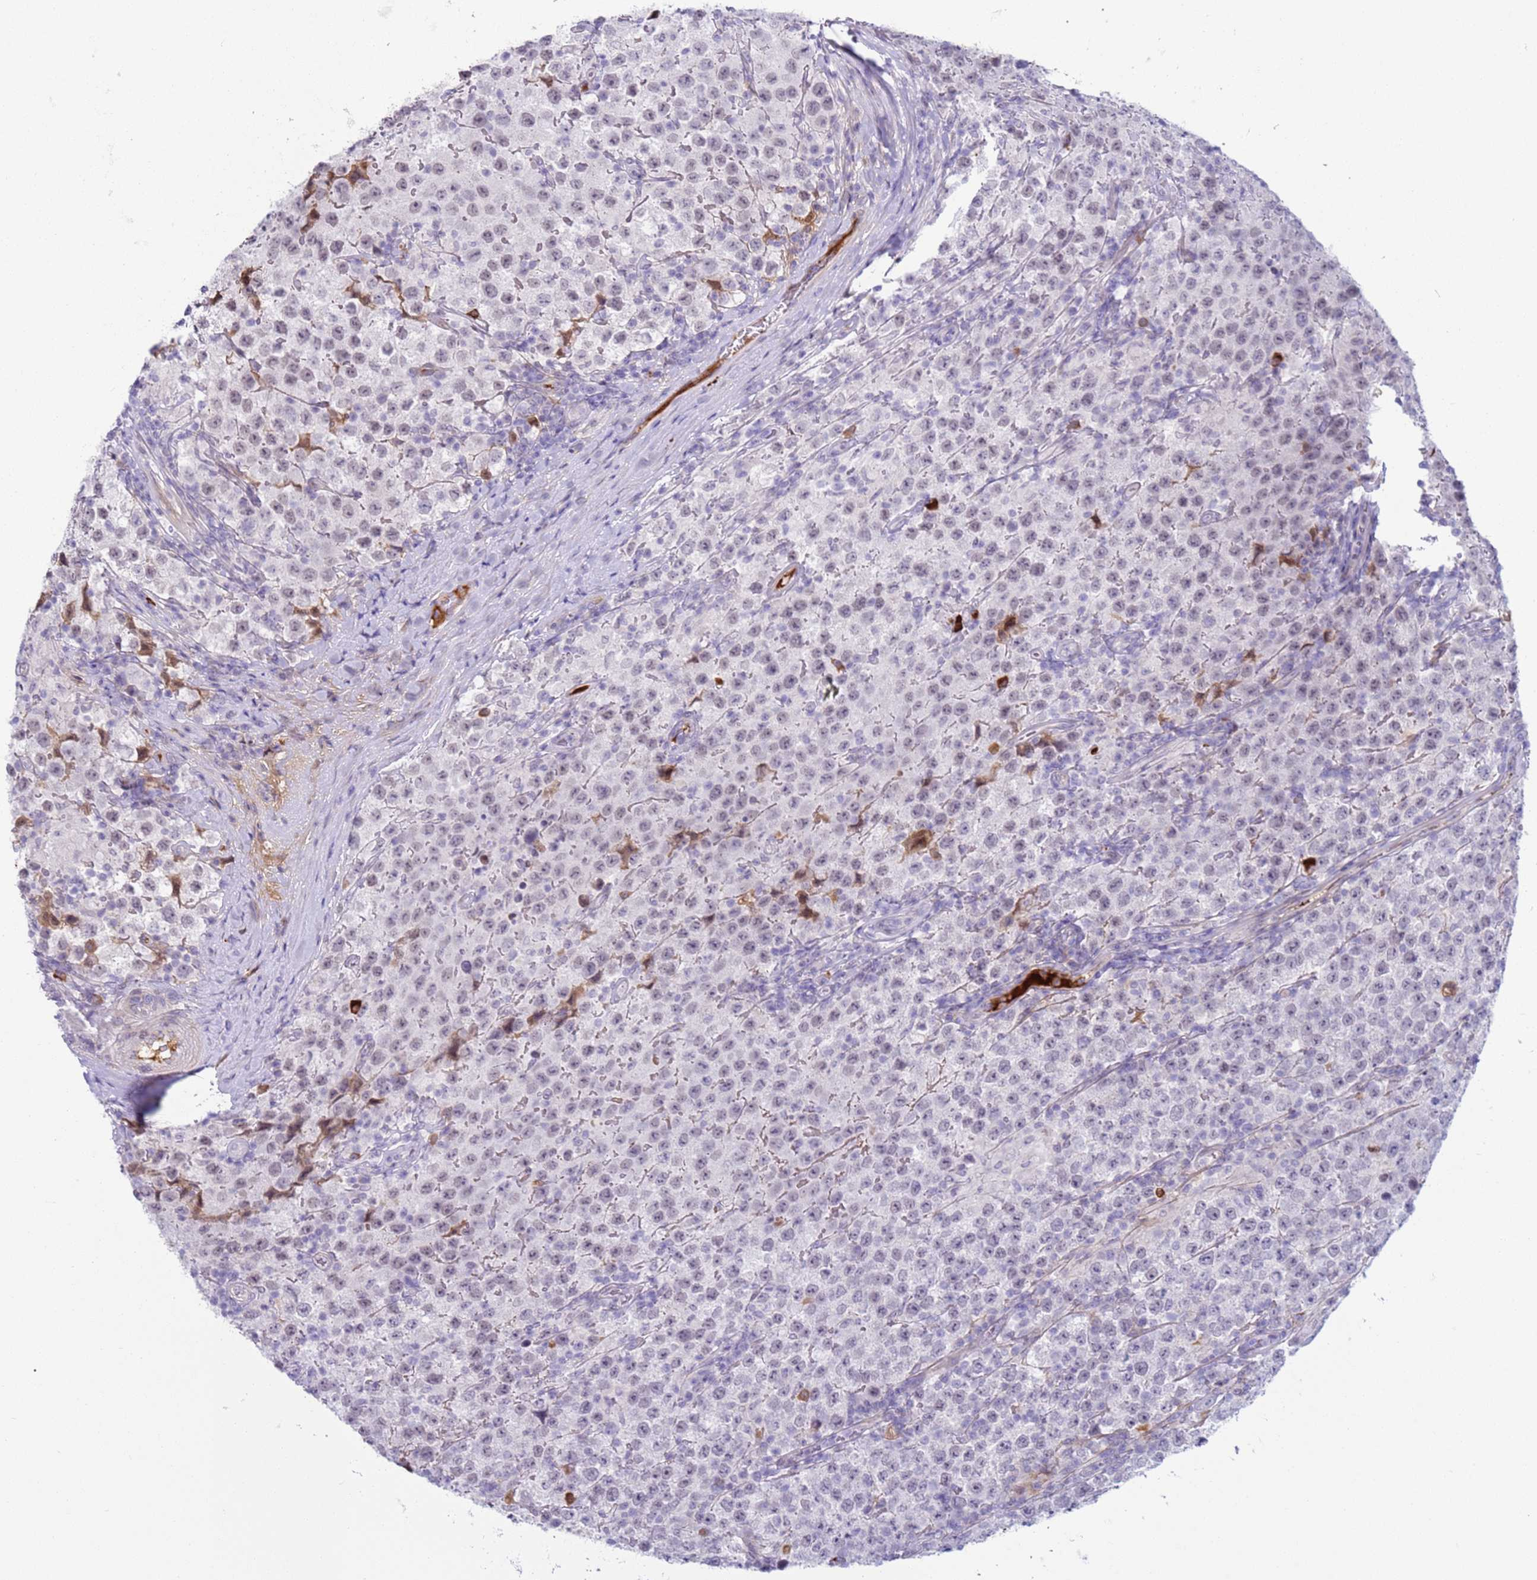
{"staining": {"intensity": "negative", "quantity": "none", "location": "none"}, "tissue": "testis cancer", "cell_type": "Tumor cells", "image_type": "cancer", "snomed": [{"axis": "morphology", "description": "Seminoma, NOS"}, {"axis": "morphology", "description": "Carcinoma, Embryonal, NOS"}, {"axis": "topography", "description": "Testis"}], "caption": "Human testis cancer stained for a protein using IHC displays no staining in tumor cells.", "gene": "NPAP1", "patient": {"sex": "male", "age": 41}}